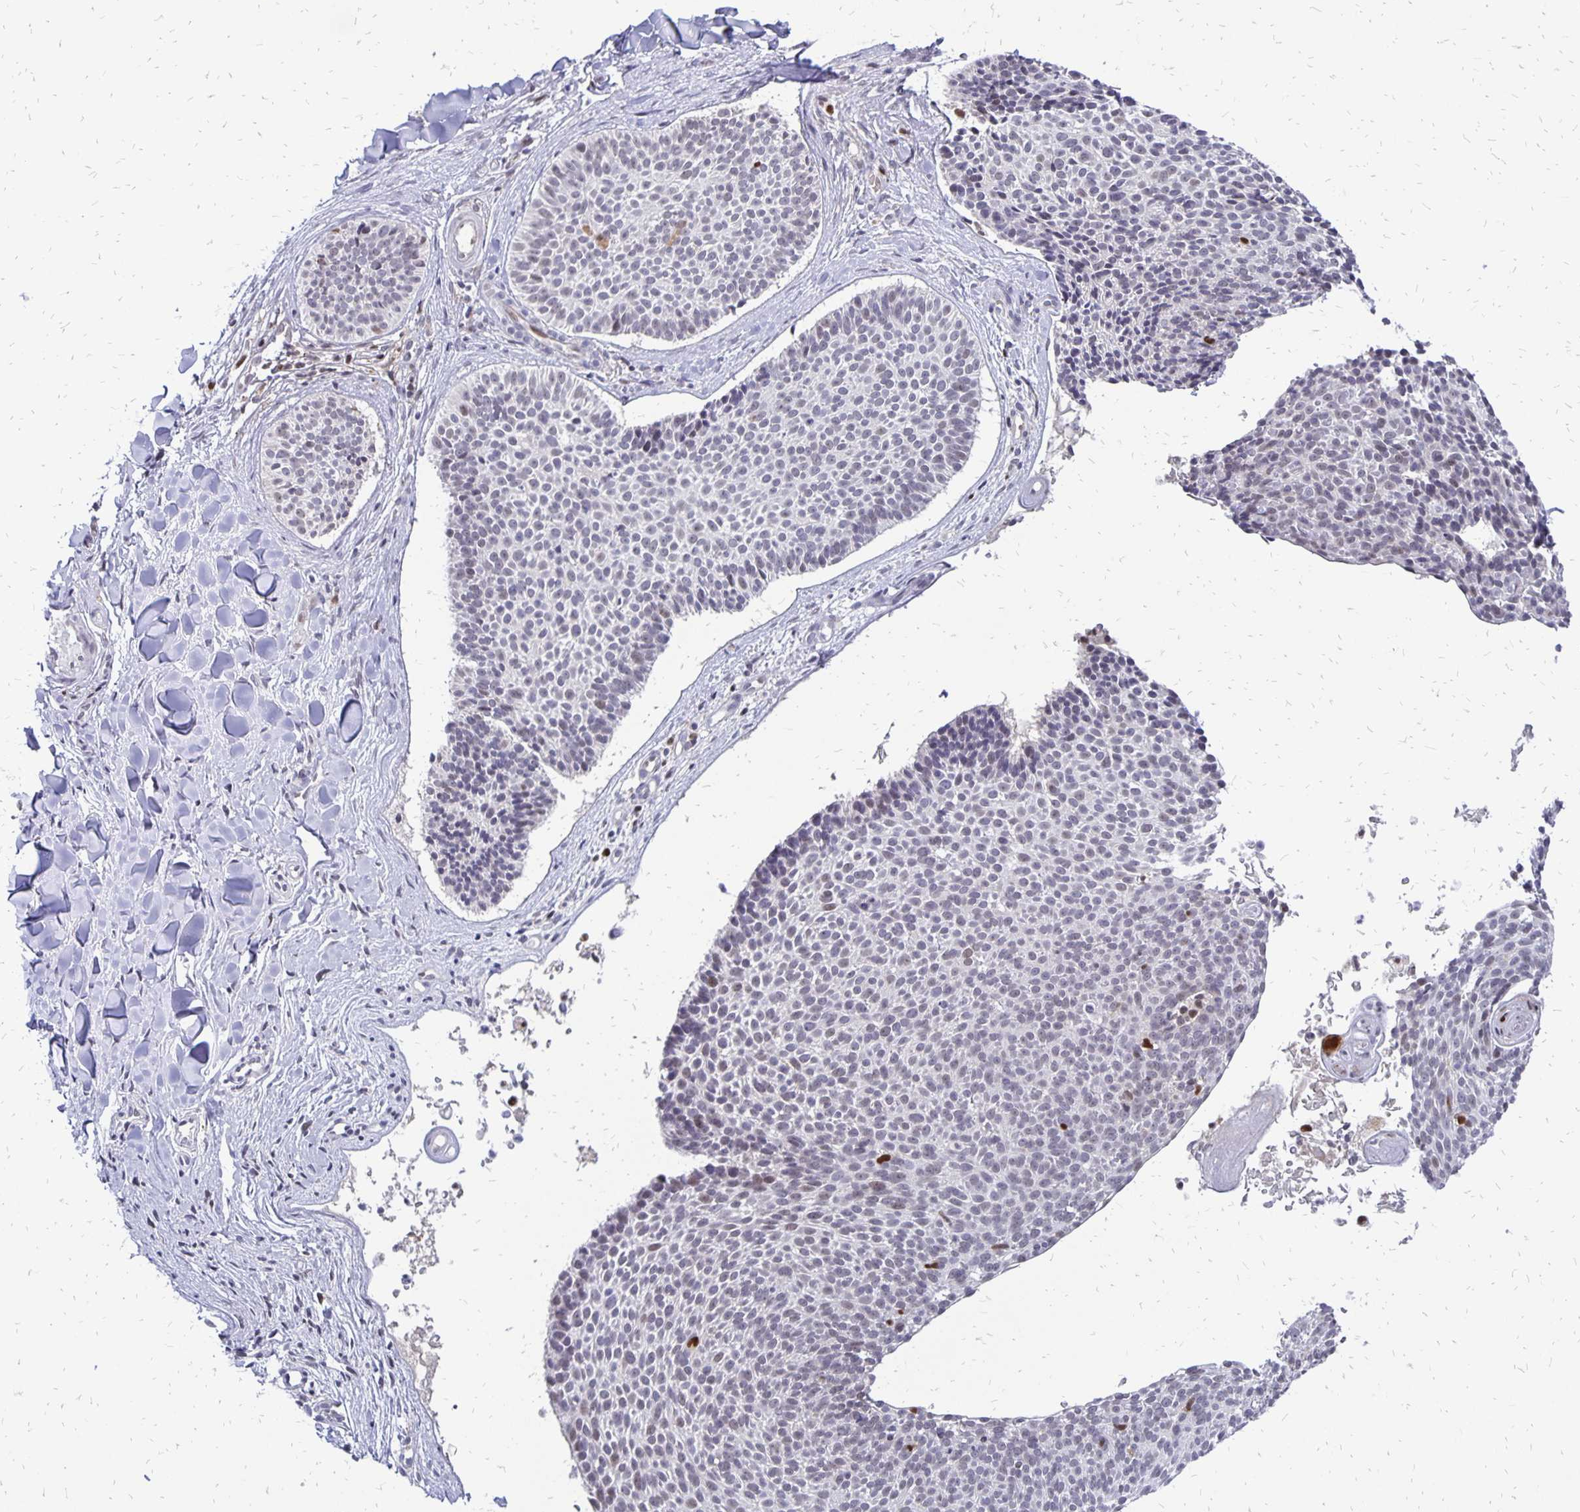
{"staining": {"intensity": "negative", "quantity": "none", "location": "none"}, "tissue": "skin cancer", "cell_type": "Tumor cells", "image_type": "cancer", "snomed": [{"axis": "morphology", "description": "Basal cell carcinoma"}, {"axis": "topography", "description": "Skin"}], "caption": "The photomicrograph demonstrates no staining of tumor cells in skin cancer.", "gene": "DCK", "patient": {"sex": "male", "age": 82}}